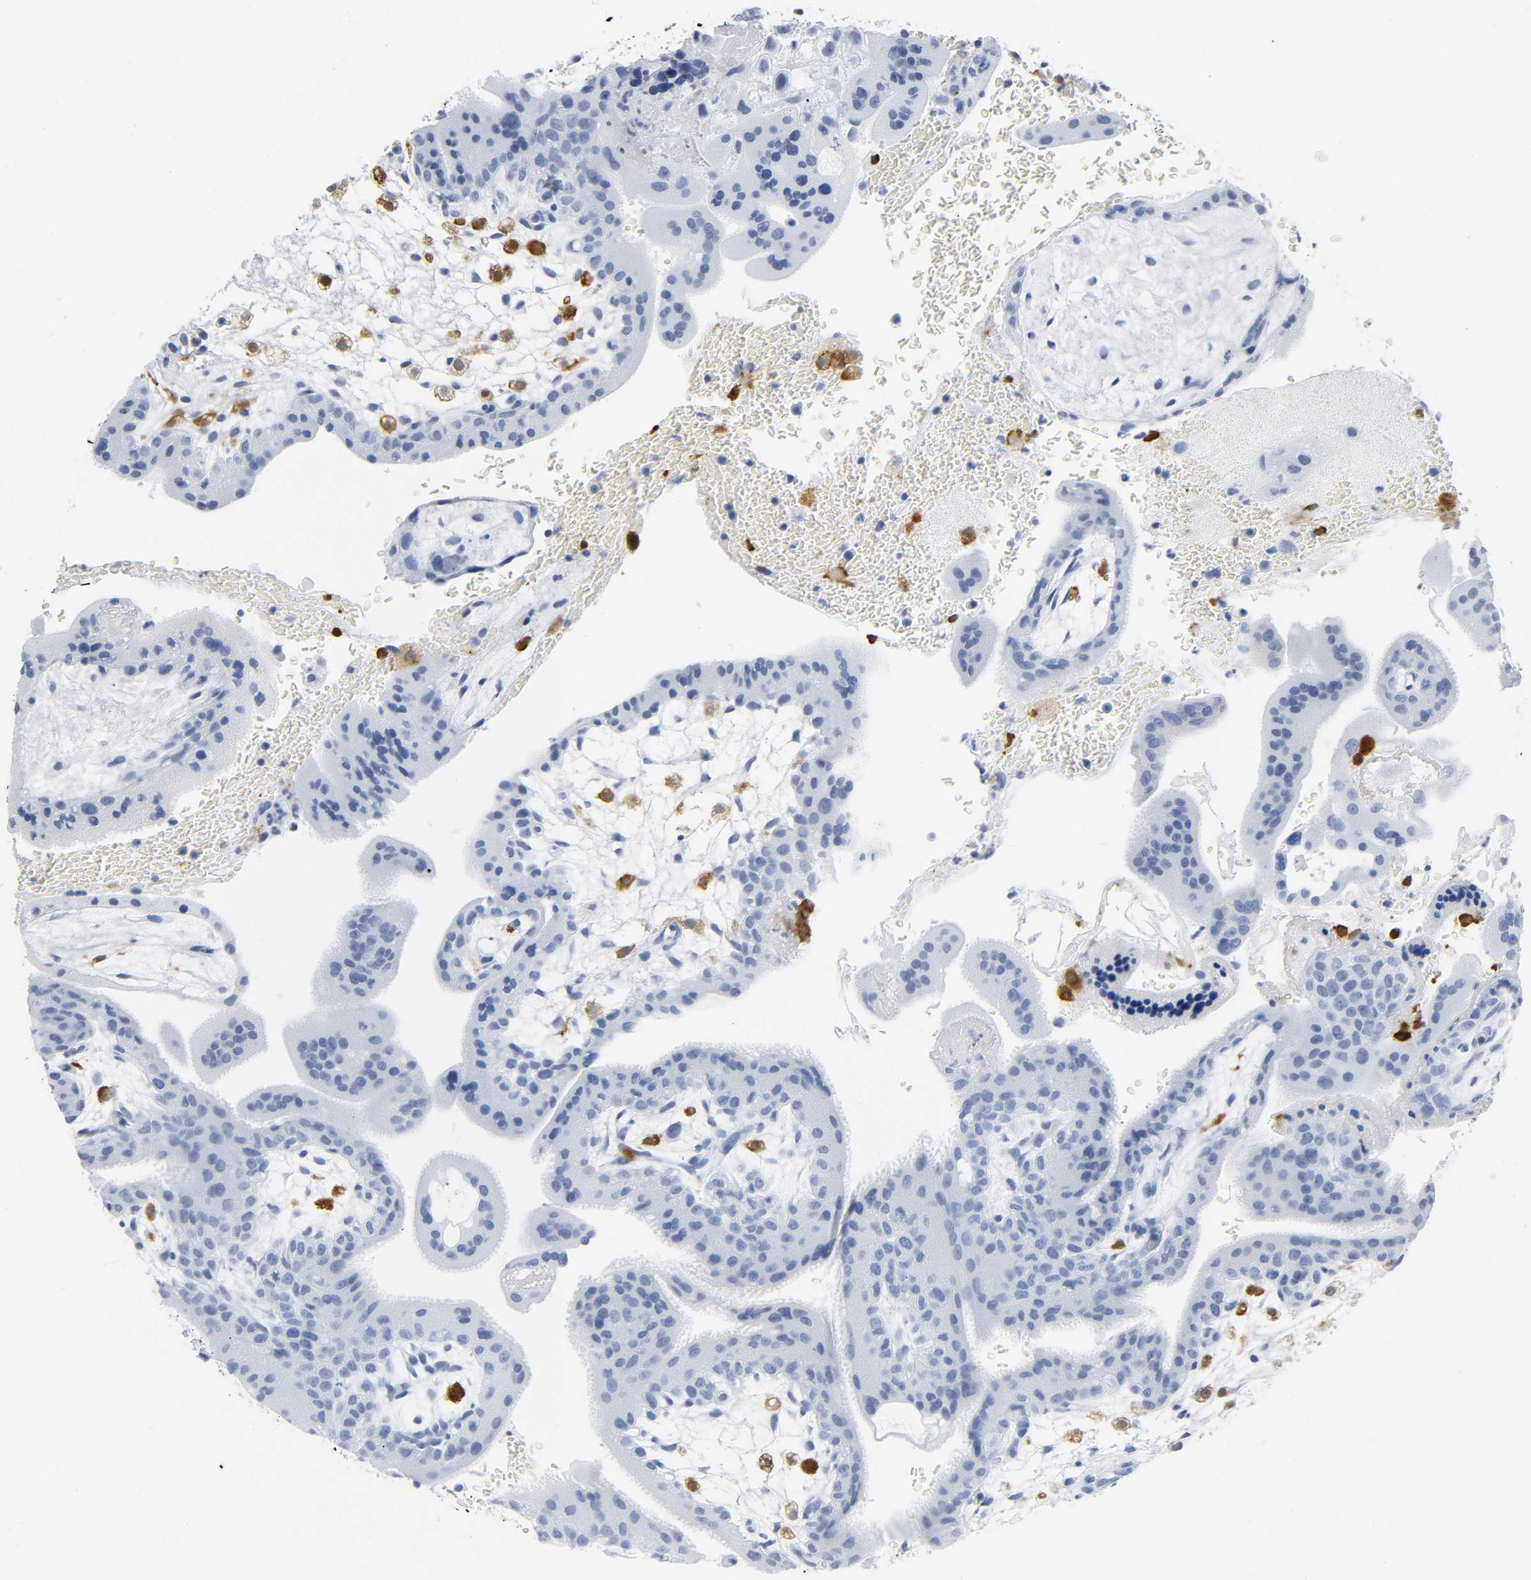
{"staining": {"intensity": "negative", "quantity": "none", "location": "none"}, "tissue": "placenta", "cell_type": "Decidual cells", "image_type": "normal", "snomed": [{"axis": "morphology", "description": "Normal tissue, NOS"}, {"axis": "topography", "description": "Placenta"}], "caption": "IHC histopathology image of normal placenta: human placenta stained with DAB (3,3'-diaminobenzidine) reveals no significant protein staining in decidual cells. (Stains: DAB immunohistochemistry (IHC) with hematoxylin counter stain, Microscopy: brightfield microscopy at high magnification).", "gene": "DOK2", "patient": {"sex": "female", "age": 35}}